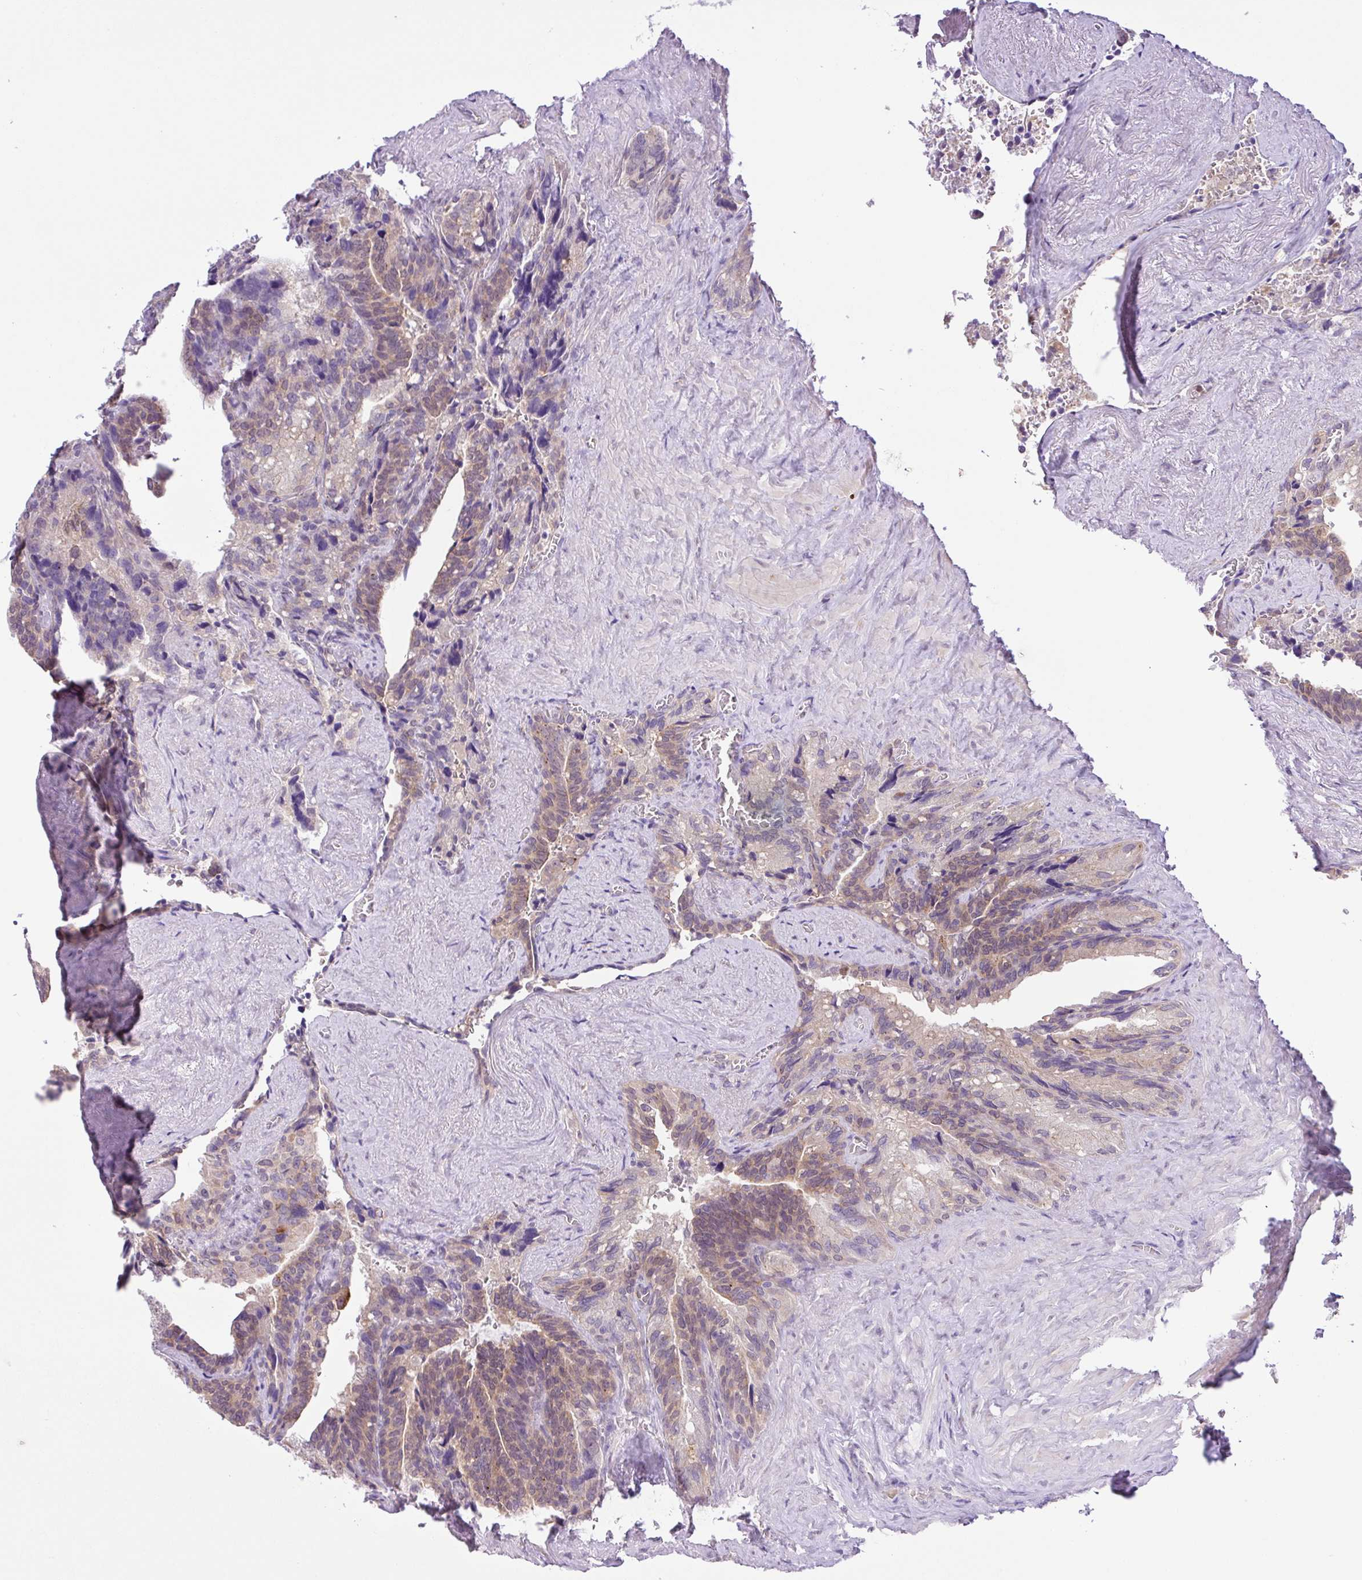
{"staining": {"intensity": "moderate", "quantity": "25%-75%", "location": "cytoplasmic/membranous,nuclear"}, "tissue": "seminal vesicle", "cell_type": "Glandular cells", "image_type": "normal", "snomed": [{"axis": "morphology", "description": "Normal tissue, NOS"}, {"axis": "topography", "description": "Seminal veicle"}], "caption": "This is an image of immunohistochemistry staining of benign seminal vesicle, which shows moderate staining in the cytoplasmic/membranous,nuclear of glandular cells.", "gene": "TONSL", "patient": {"sex": "male", "age": 68}}